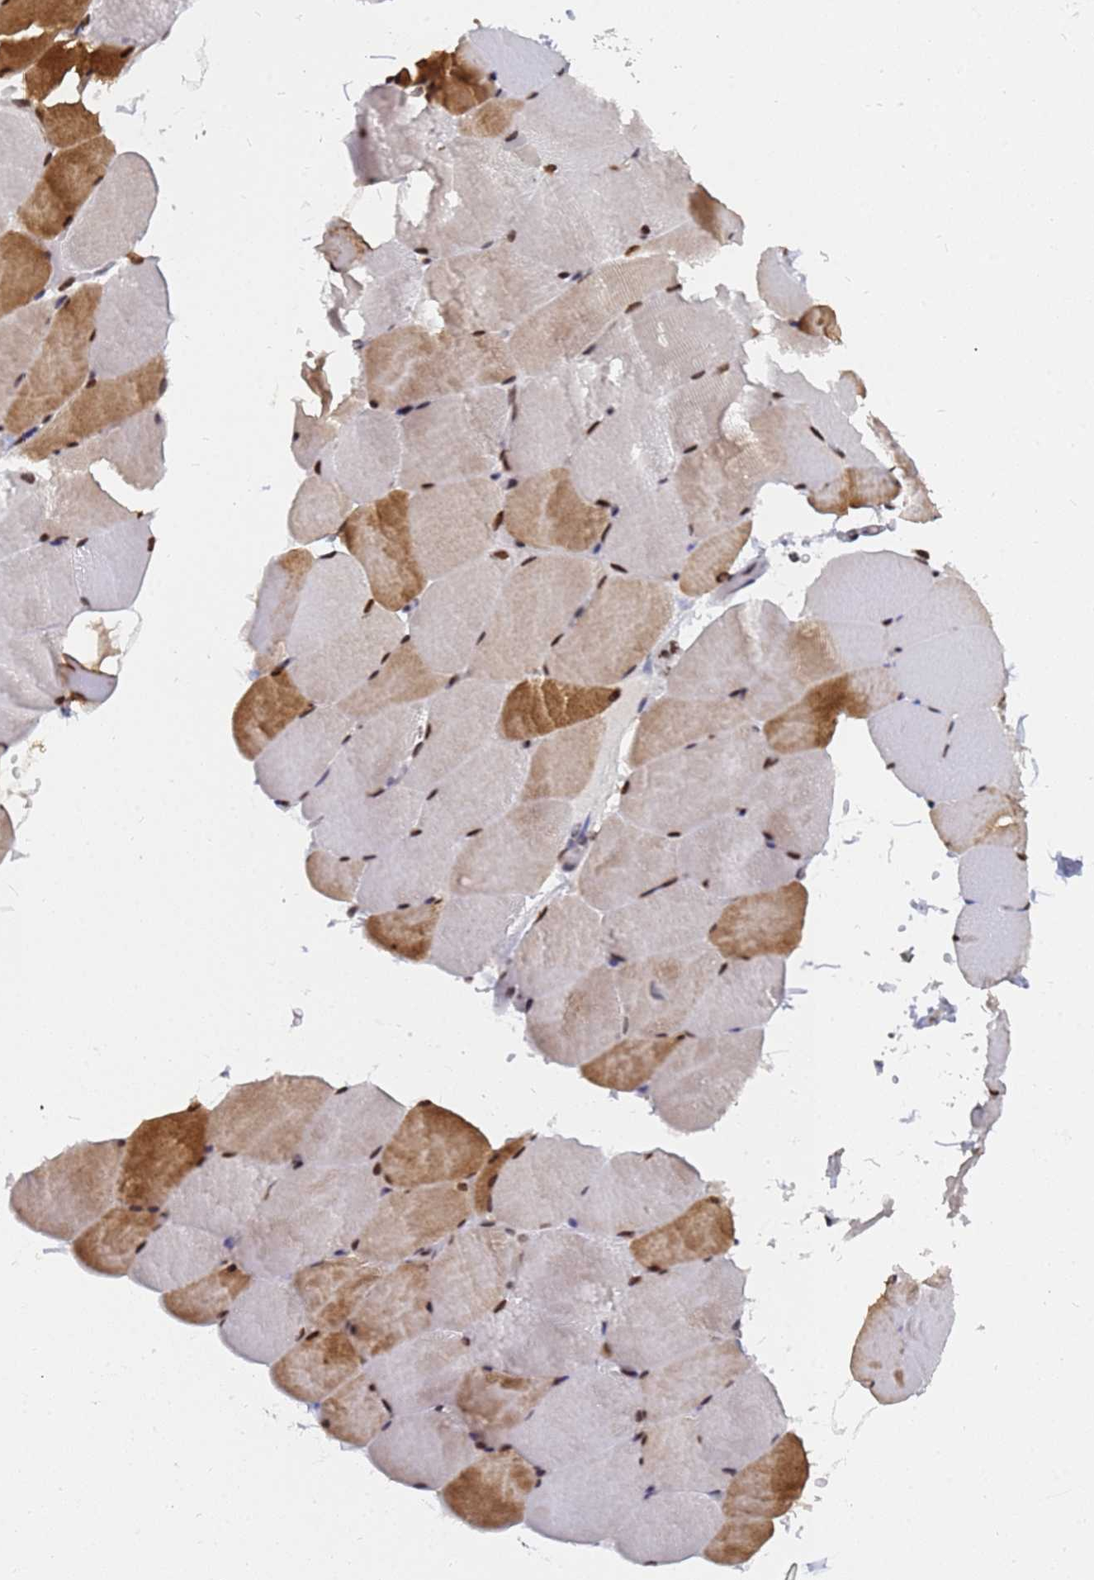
{"staining": {"intensity": "moderate", "quantity": "25%-75%", "location": "cytoplasmic/membranous,nuclear"}, "tissue": "skeletal muscle", "cell_type": "Myocytes", "image_type": "normal", "snomed": [{"axis": "morphology", "description": "Normal tissue, NOS"}, {"axis": "topography", "description": "Skeletal muscle"}, {"axis": "topography", "description": "Parathyroid gland"}], "caption": "Normal skeletal muscle was stained to show a protein in brown. There is medium levels of moderate cytoplasmic/membranous,nuclear staining in about 25%-75% of myocytes.", "gene": "RAVER2", "patient": {"sex": "female", "age": 37}}